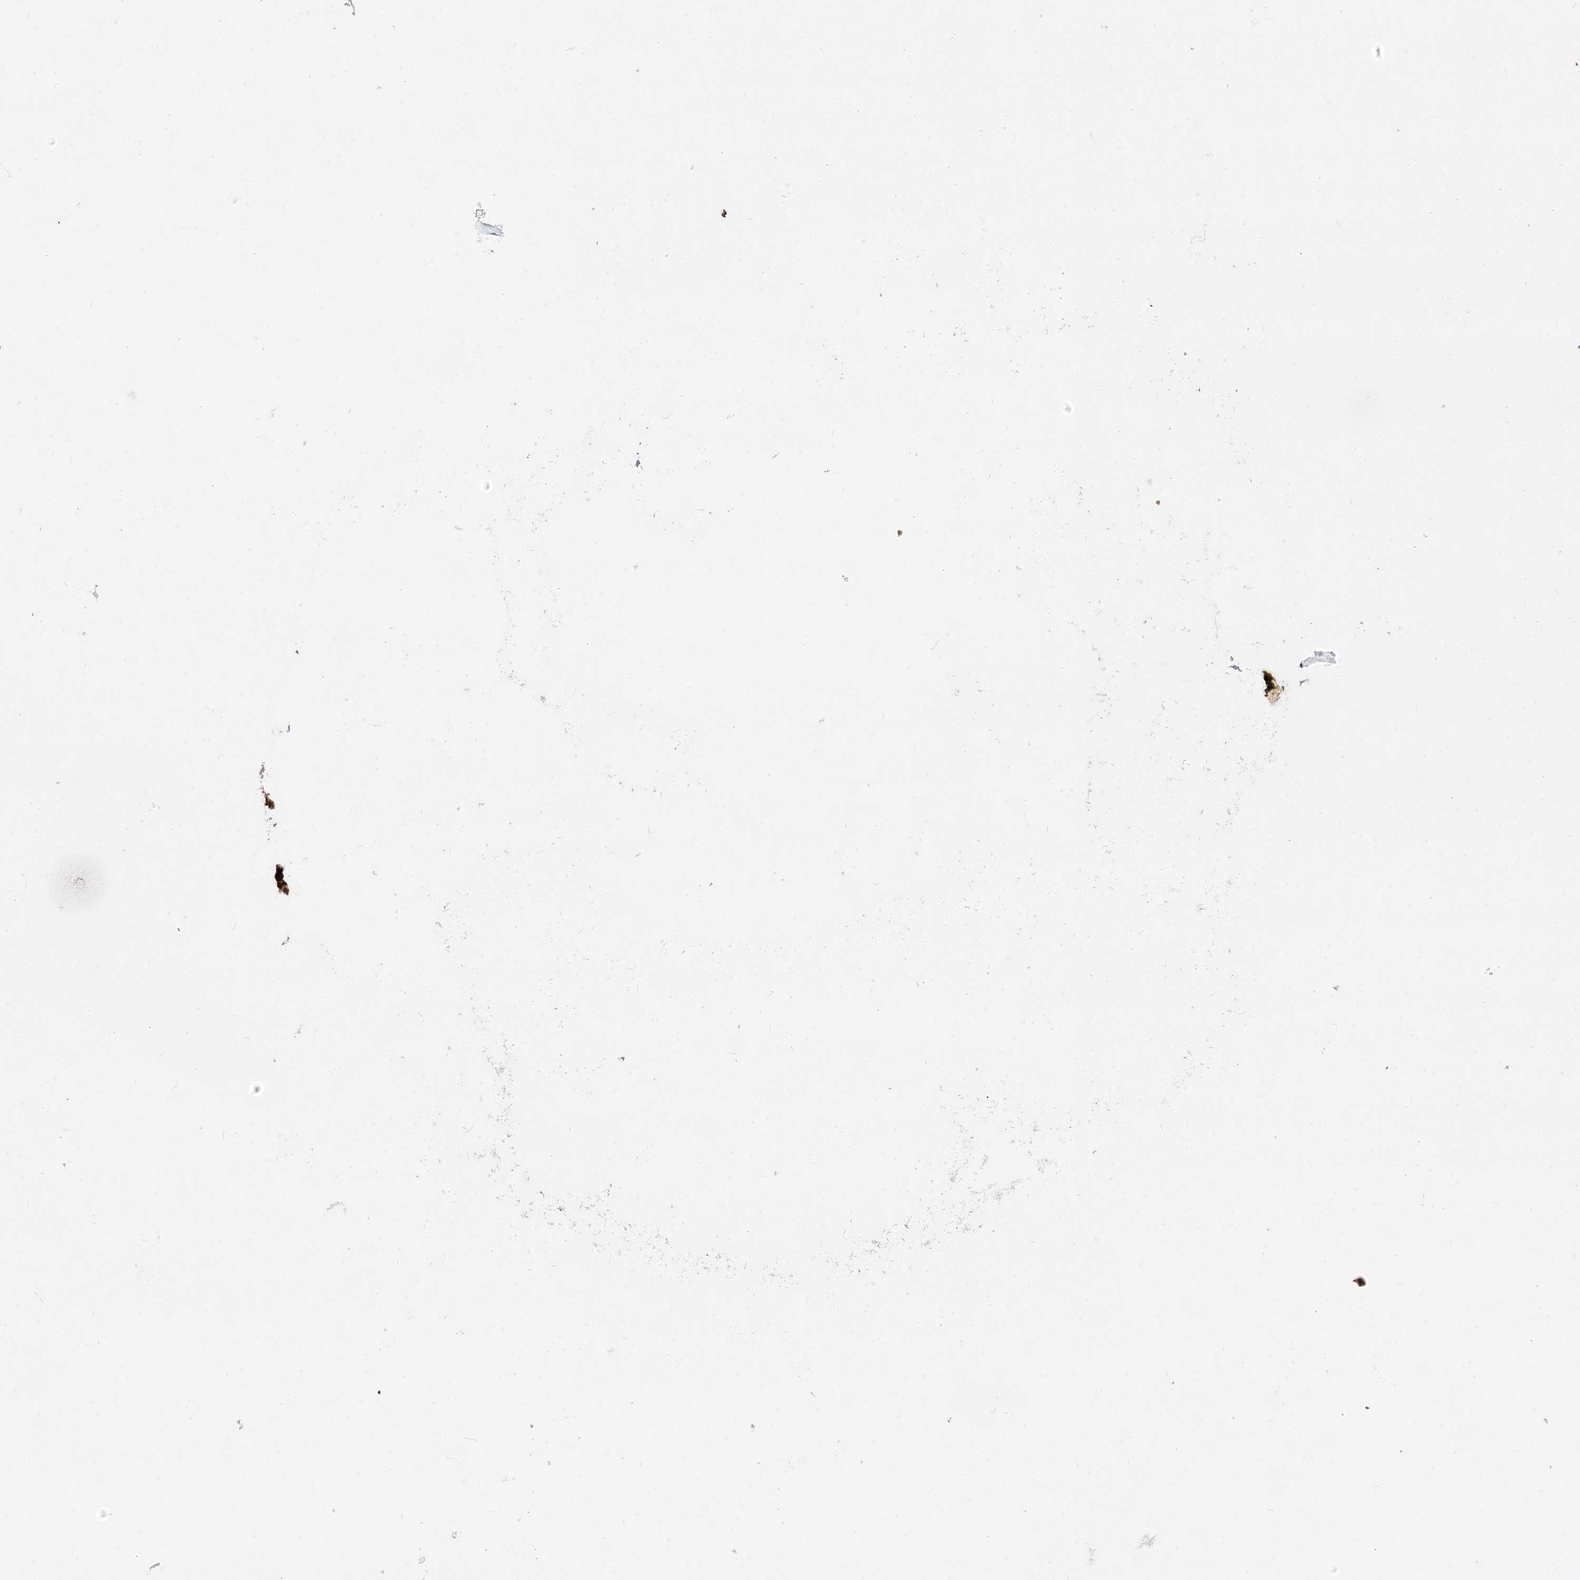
{"staining": {"intensity": "strong", "quantity": ">75%", "location": "cytoplasmic/membranous"}, "tissue": "lung cancer", "cell_type": "Tumor cells", "image_type": "cancer", "snomed": [{"axis": "morphology", "description": "Squamous cell carcinoma, NOS"}, {"axis": "topography", "description": "Lung"}], "caption": "Immunohistochemical staining of human lung cancer (squamous cell carcinoma) shows high levels of strong cytoplasmic/membranous expression in about >75% of tumor cells.", "gene": "DNAJB14", "patient": {"sex": "male", "age": 74}}